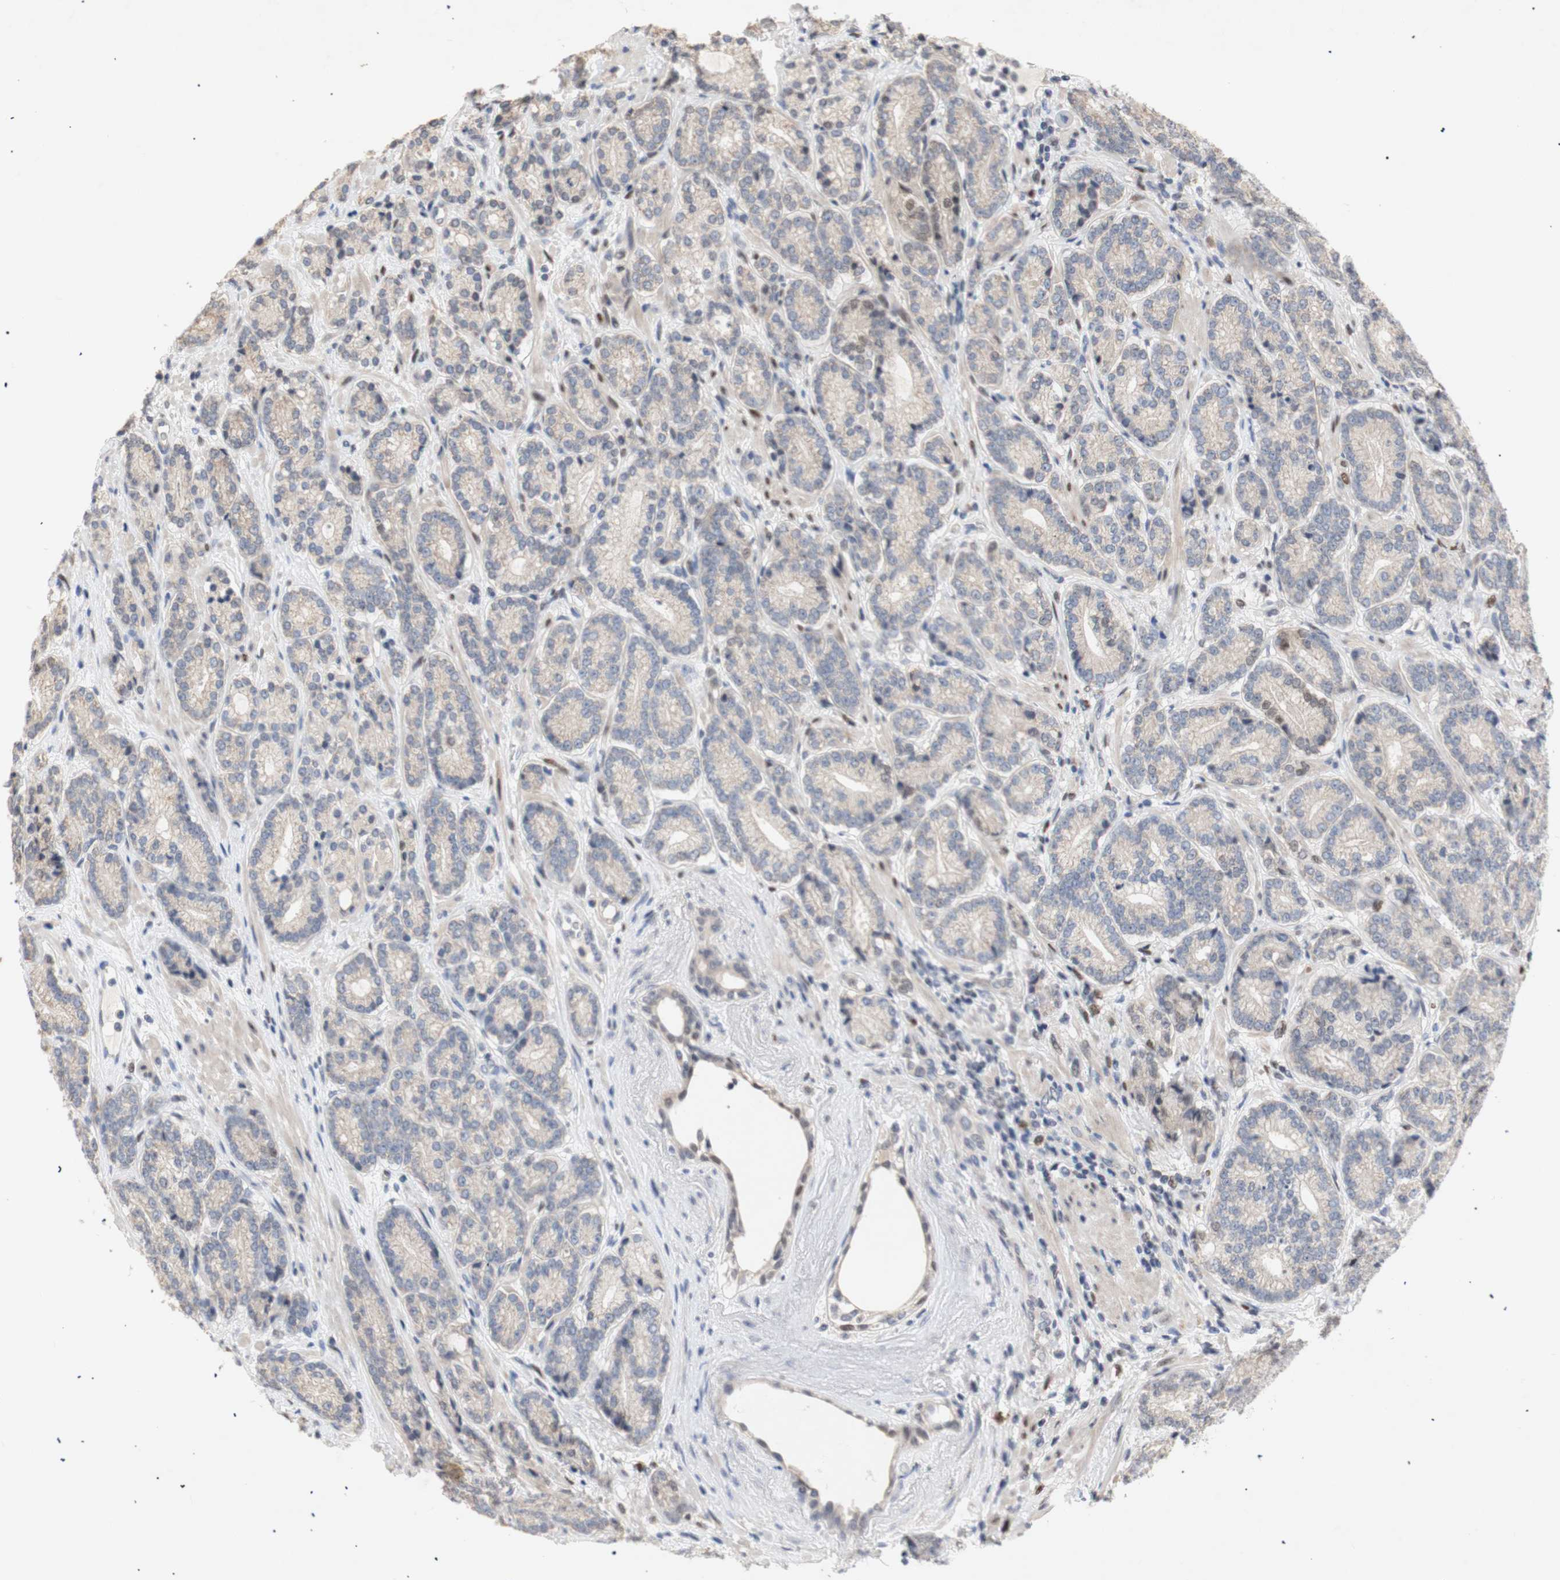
{"staining": {"intensity": "weak", "quantity": "25%-75%", "location": "cytoplasmic/membranous"}, "tissue": "prostate cancer", "cell_type": "Tumor cells", "image_type": "cancer", "snomed": [{"axis": "morphology", "description": "Adenocarcinoma, High grade"}, {"axis": "topography", "description": "Prostate"}], "caption": "Immunohistochemical staining of prostate cancer (high-grade adenocarcinoma) shows low levels of weak cytoplasmic/membranous protein staining in approximately 25%-75% of tumor cells.", "gene": "FOSB", "patient": {"sex": "male", "age": 61}}